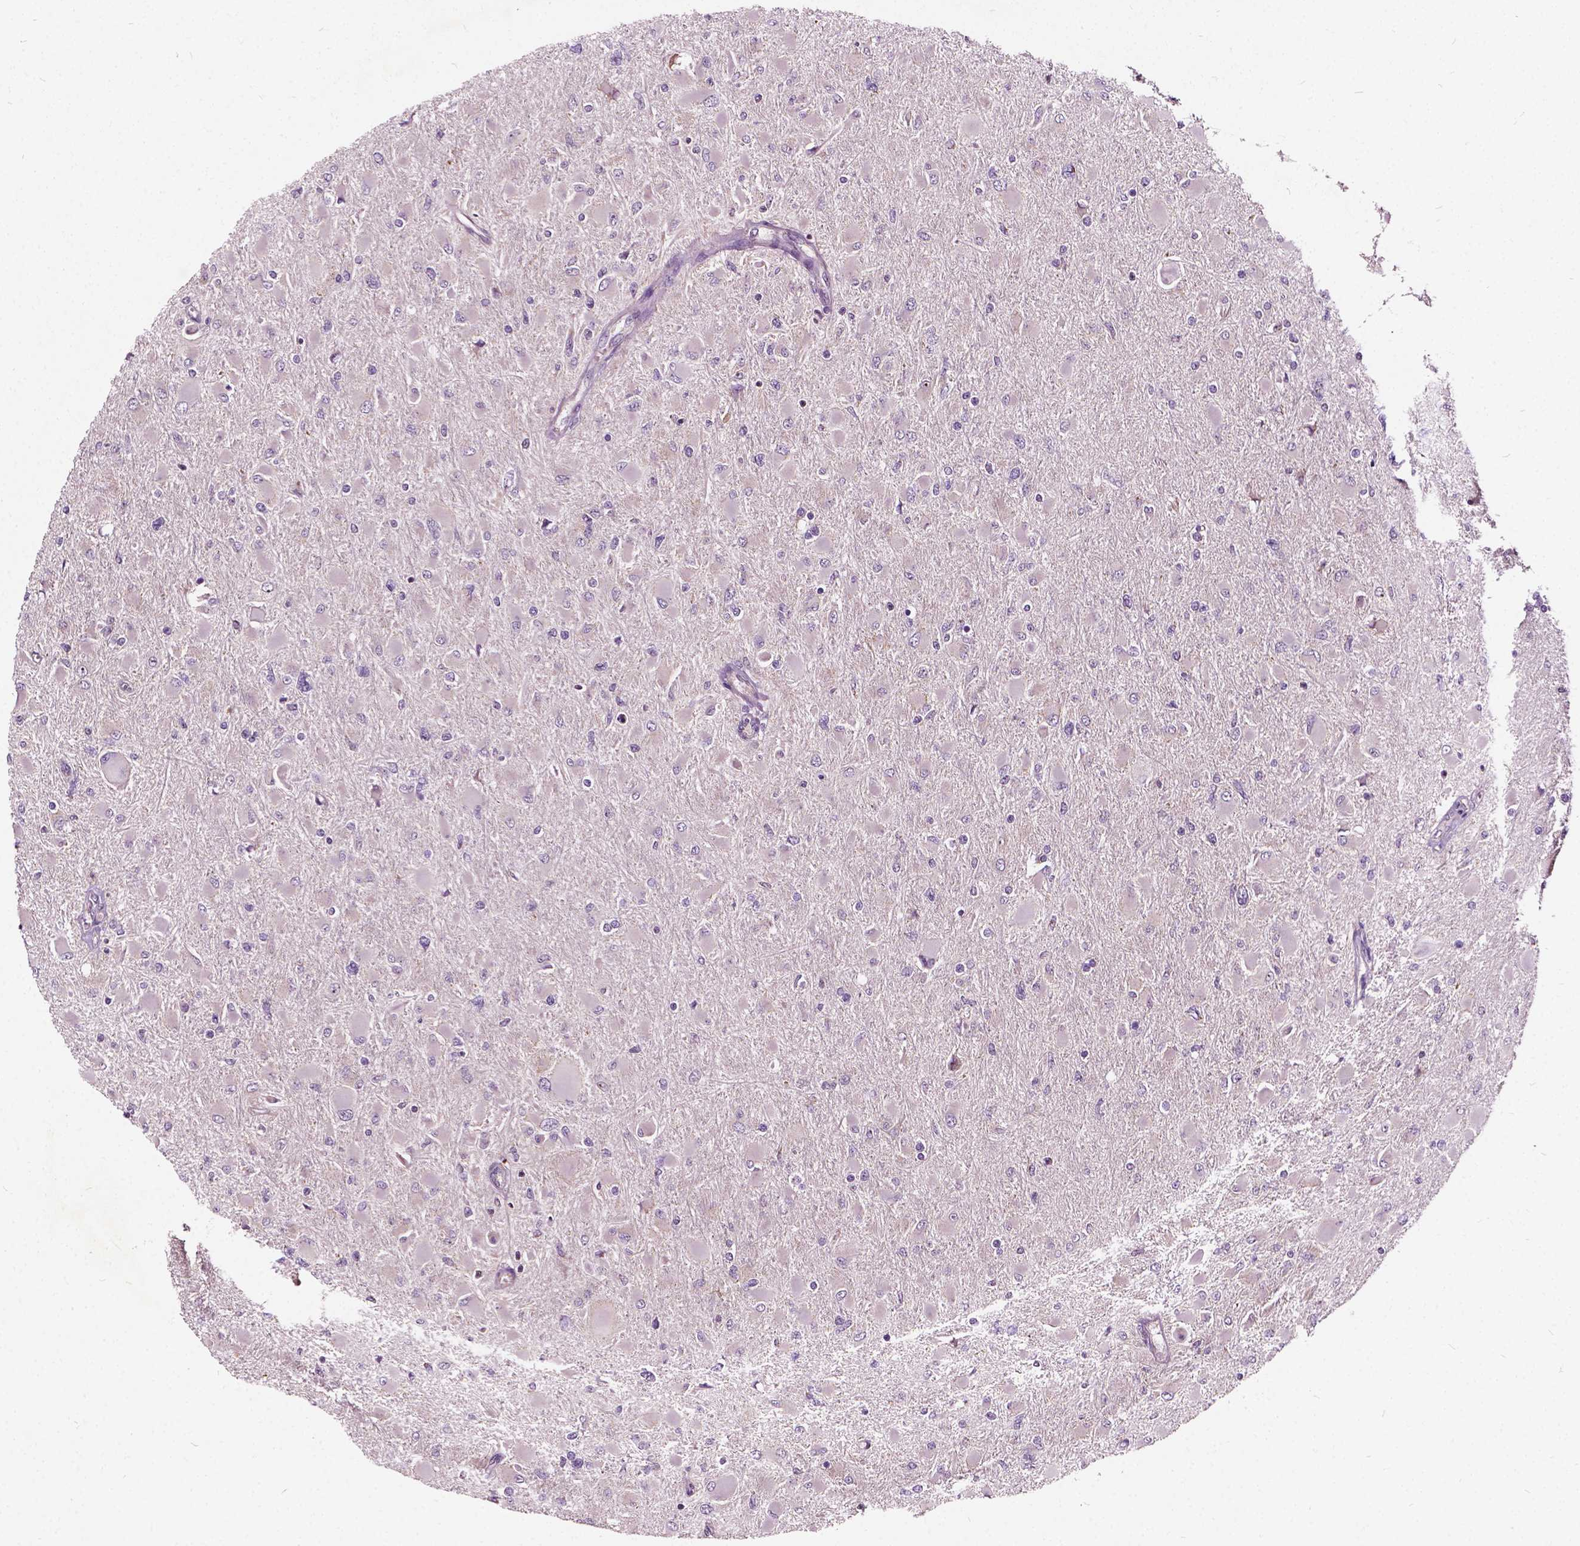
{"staining": {"intensity": "negative", "quantity": "none", "location": "none"}, "tissue": "glioma", "cell_type": "Tumor cells", "image_type": "cancer", "snomed": [{"axis": "morphology", "description": "Glioma, malignant, High grade"}, {"axis": "topography", "description": "Cerebral cortex"}], "caption": "Protein analysis of glioma demonstrates no significant expression in tumor cells.", "gene": "ODF3L2", "patient": {"sex": "female", "age": 36}}